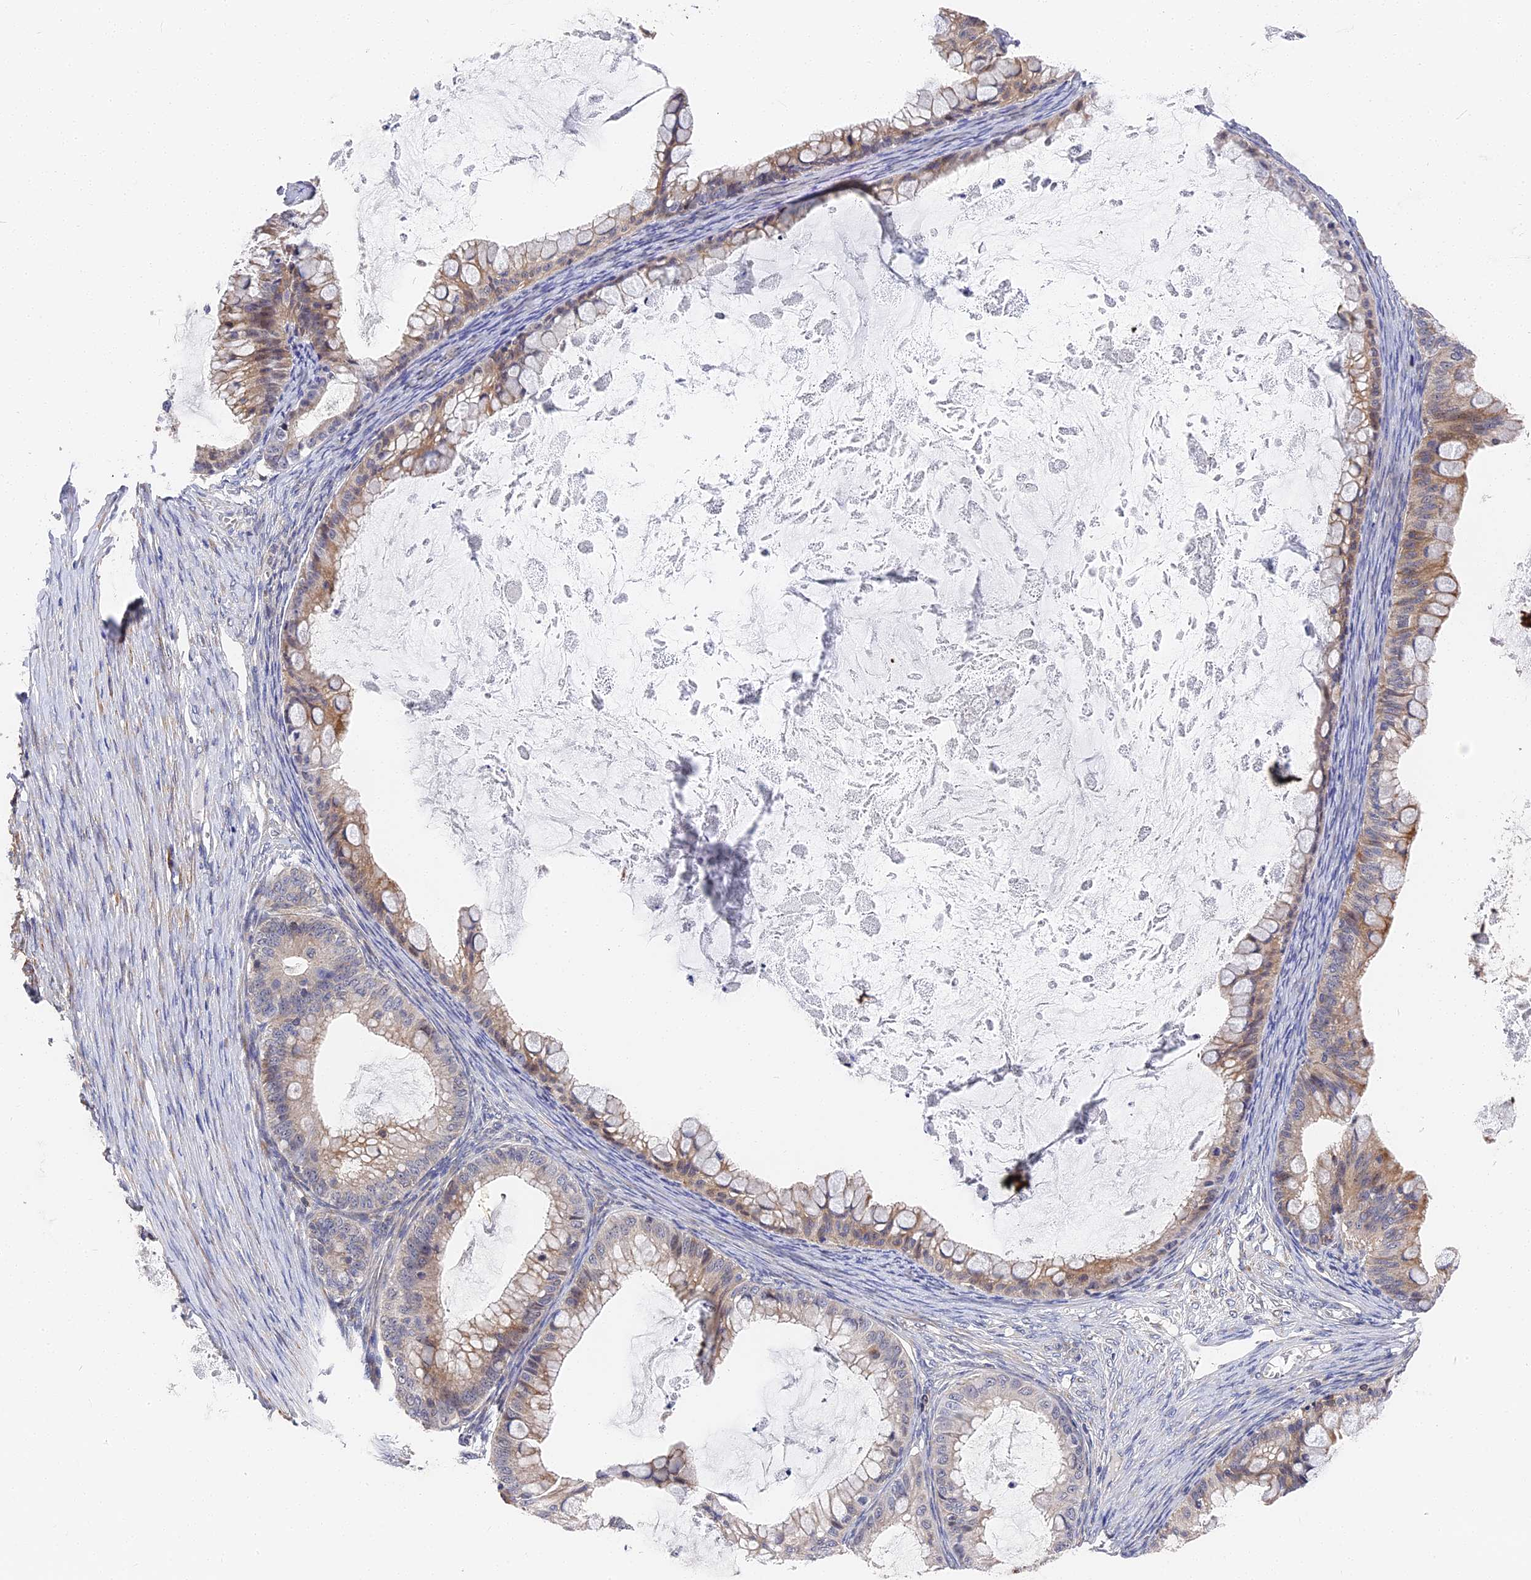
{"staining": {"intensity": "weak", "quantity": ">75%", "location": "cytoplasmic/membranous"}, "tissue": "ovarian cancer", "cell_type": "Tumor cells", "image_type": "cancer", "snomed": [{"axis": "morphology", "description": "Cystadenocarcinoma, mucinous, NOS"}, {"axis": "topography", "description": "Ovary"}], "caption": "DAB (3,3'-diaminobenzidine) immunohistochemical staining of human mucinous cystadenocarcinoma (ovarian) displays weak cytoplasmic/membranous protein staining in about >75% of tumor cells.", "gene": "CCDC113", "patient": {"sex": "female", "age": 35}}